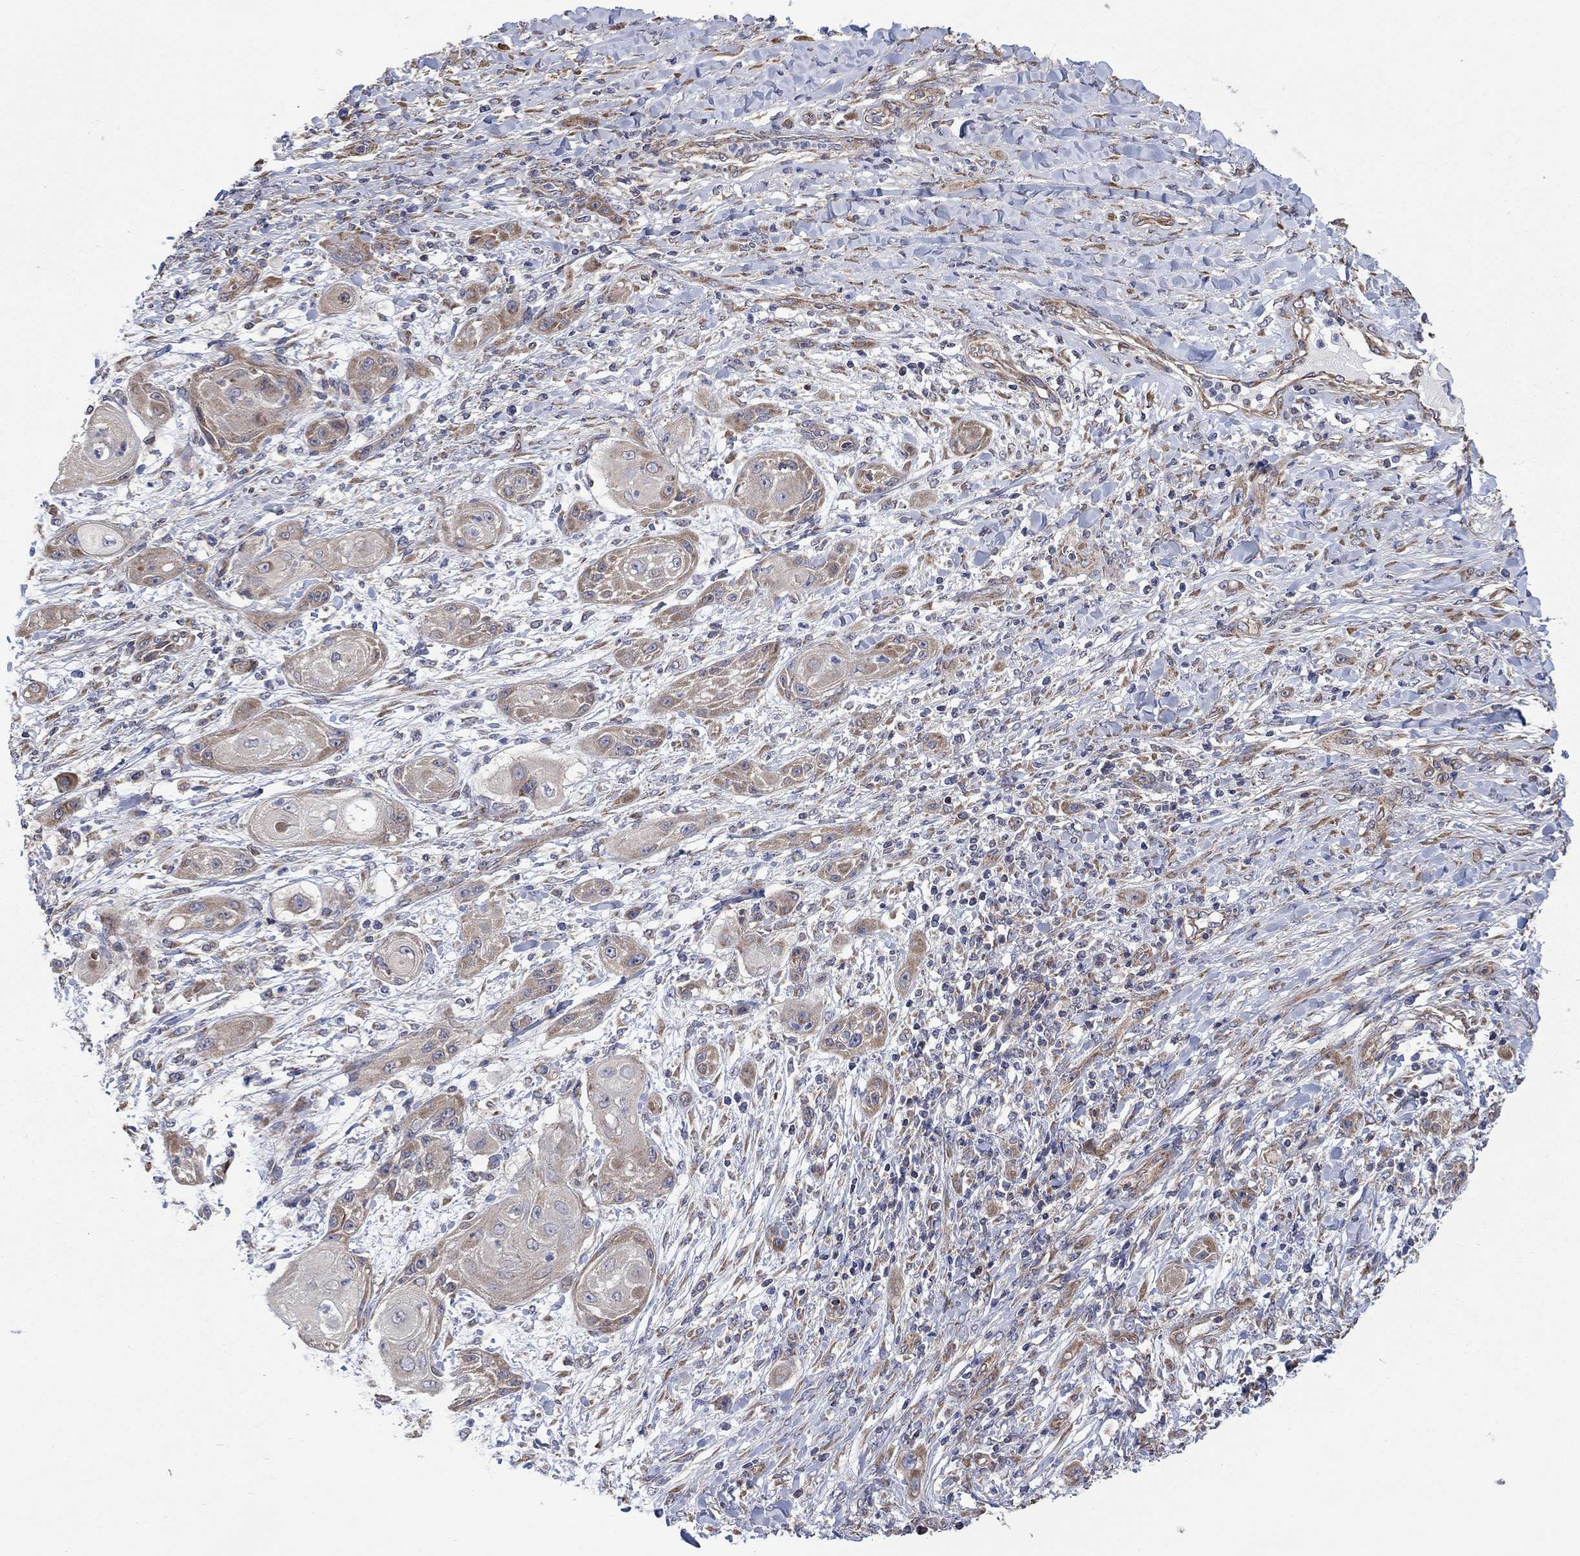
{"staining": {"intensity": "weak", "quantity": "25%-75%", "location": "cytoplasmic/membranous"}, "tissue": "skin cancer", "cell_type": "Tumor cells", "image_type": "cancer", "snomed": [{"axis": "morphology", "description": "Squamous cell carcinoma, NOS"}, {"axis": "topography", "description": "Skin"}], "caption": "Approximately 25%-75% of tumor cells in human skin squamous cell carcinoma reveal weak cytoplasmic/membranous protein expression as visualized by brown immunohistochemical staining.", "gene": "RPLP0", "patient": {"sex": "male", "age": 62}}